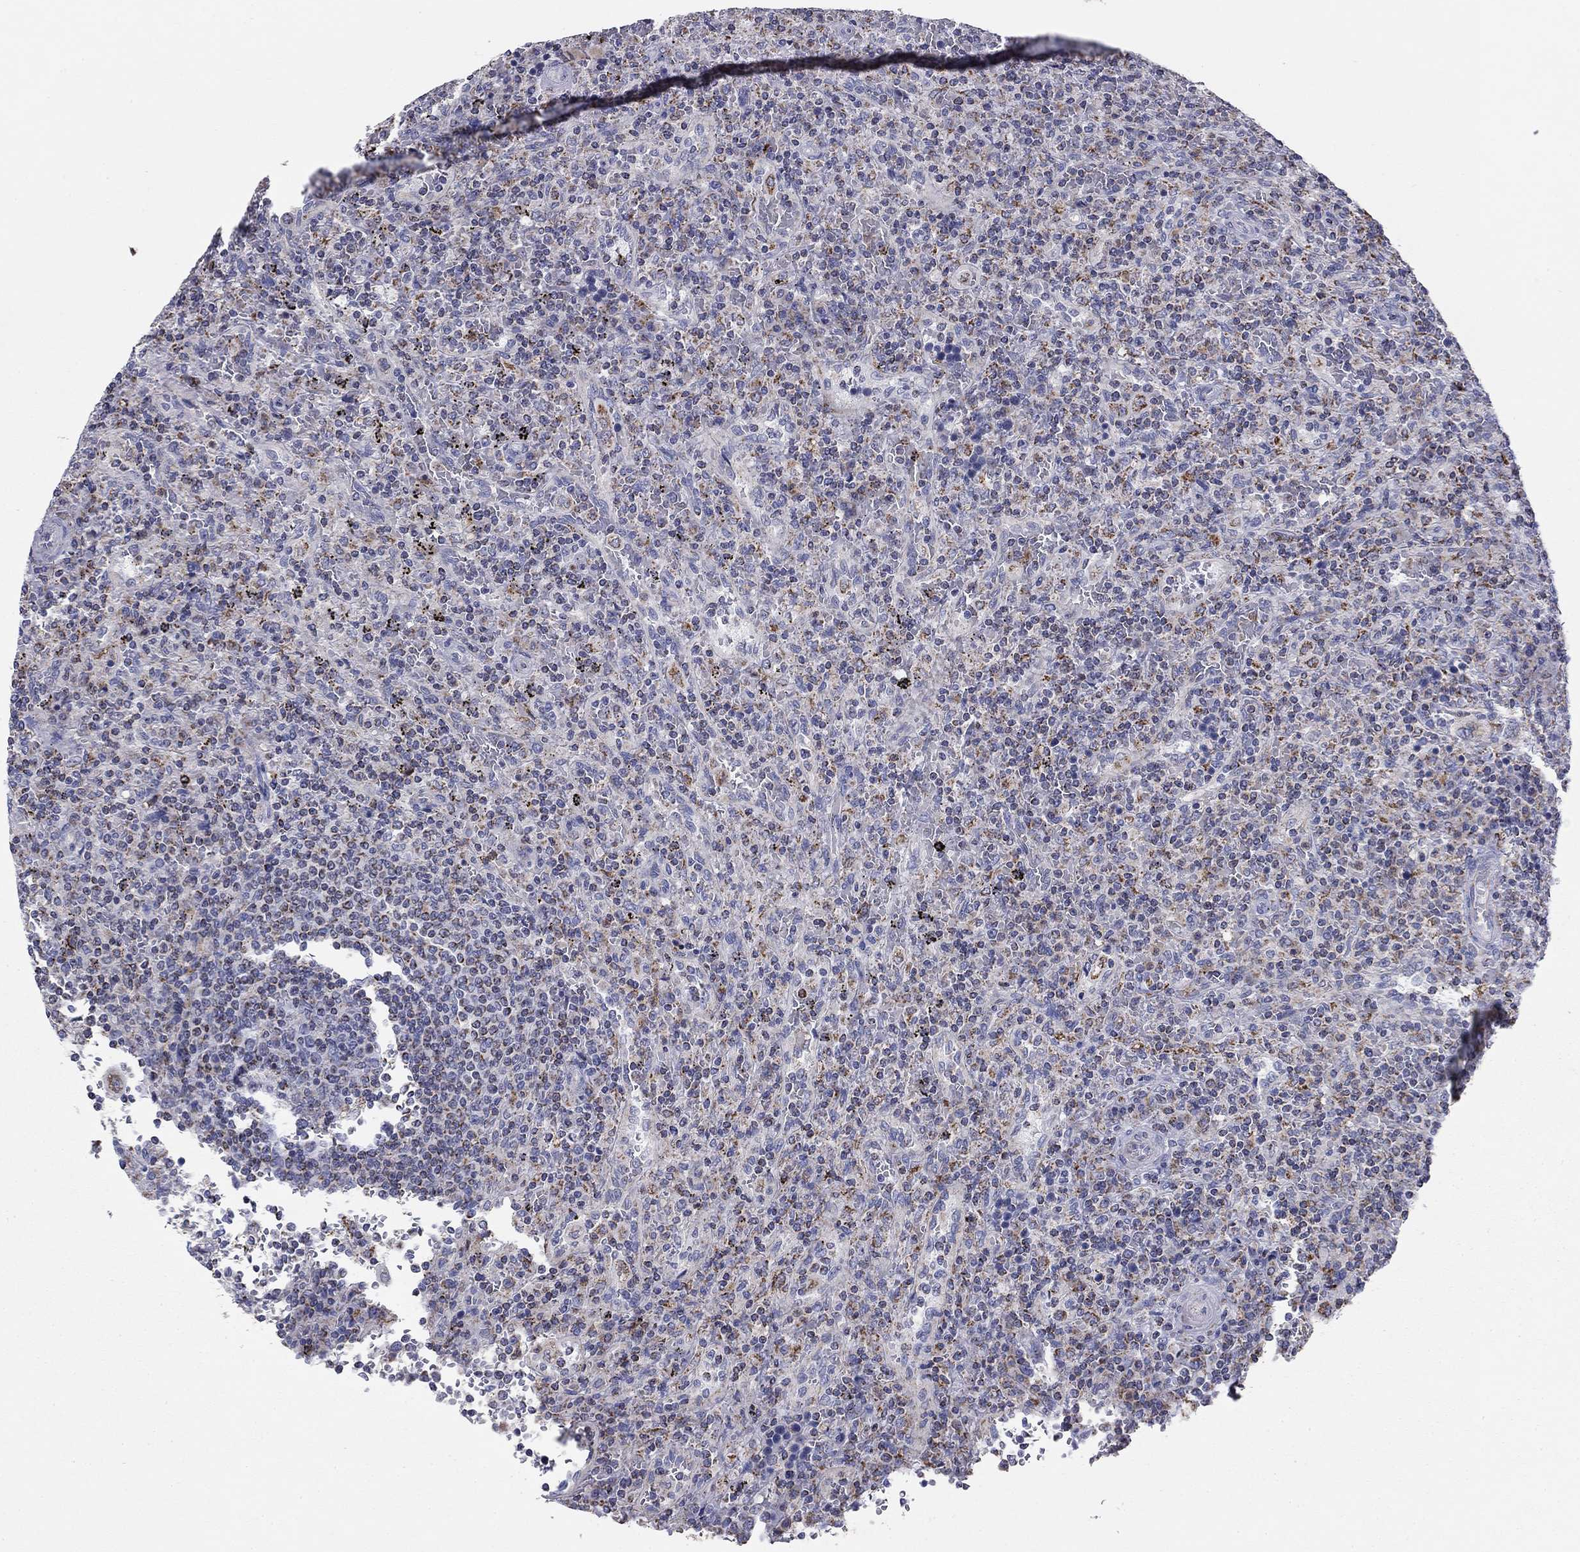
{"staining": {"intensity": "weak", "quantity": "<25%", "location": "cytoplasmic/membranous"}, "tissue": "lymphoma", "cell_type": "Tumor cells", "image_type": "cancer", "snomed": [{"axis": "morphology", "description": "Malignant lymphoma, non-Hodgkin's type, Low grade"}, {"axis": "topography", "description": "Spleen"}], "caption": "DAB (3,3'-diaminobenzidine) immunohistochemical staining of malignant lymphoma, non-Hodgkin's type (low-grade) reveals no significant expression in tumor cells.", "gene": "NDUFA4L2", "patient": {"sex": "male", "age": 62}}